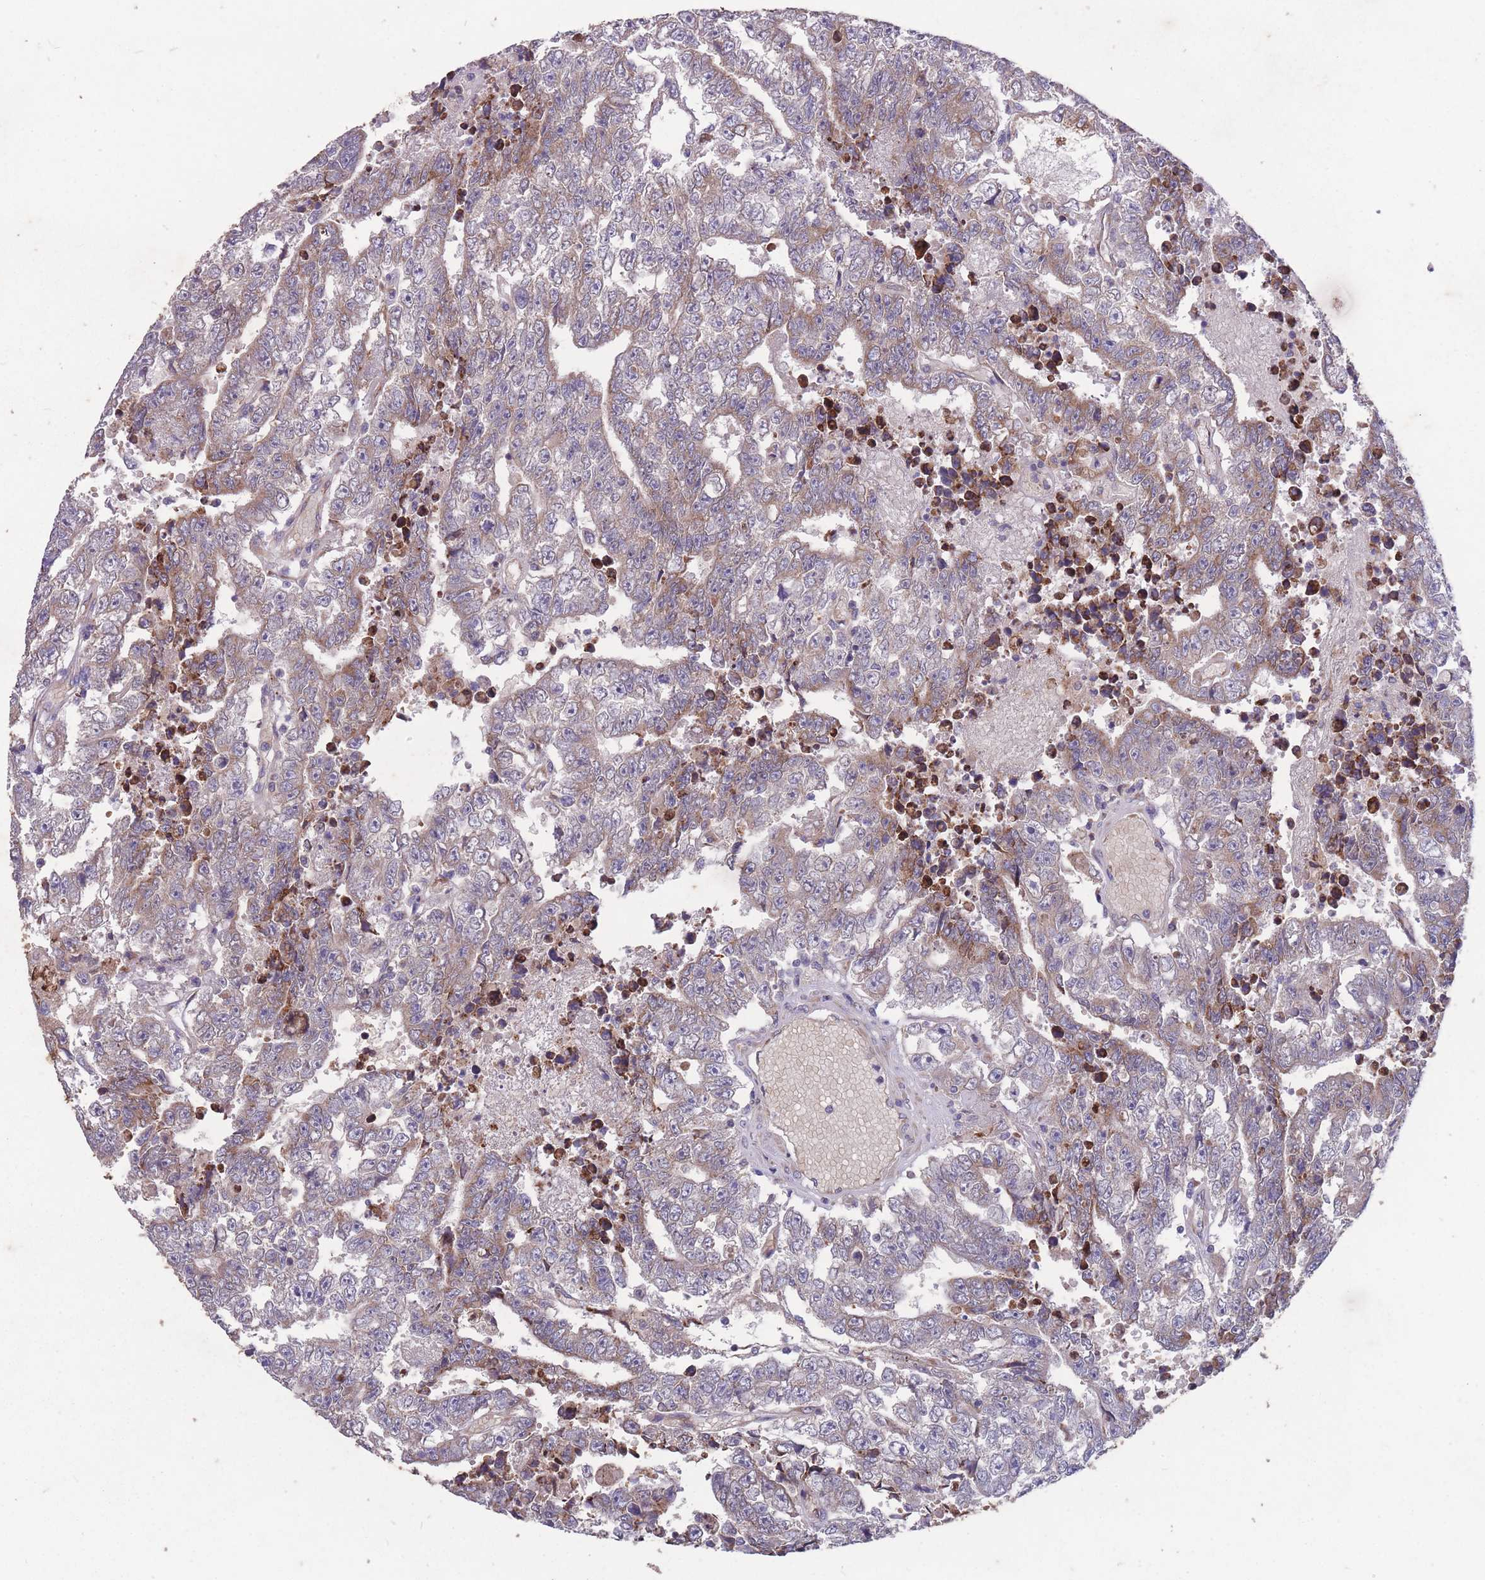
{"staining": {"intensity": "moderate", "quantity": "25%-75%", "location": "cytoplasmic/membranous"}, "tissue": "testis cancer", "cell_type": "Tumor cells", "image_type": "cancer", "snomed": [{"axis": "morphology", "description": "Carcinoma, Embryonal, NOS"}, {"axis": "topography", "description": "Testis"}], "caption": "High-magnification brightfield microscopy of embryonal carcinoma (testis) stained with DAB (3,3'-diaminobenzidine) (brown) and counterstained with hematoxylin (blue). tumor cells exhibit moderate cytoplasmic/membranous expression is appreciated in about25%-75% of cells. The protein is stained brown, and the nuclei are stained in blue (DAB IHC with brightfield microscopy, high magnification).", "gene": "STIM2", "patient": {"sex": "male", "age": 25}}